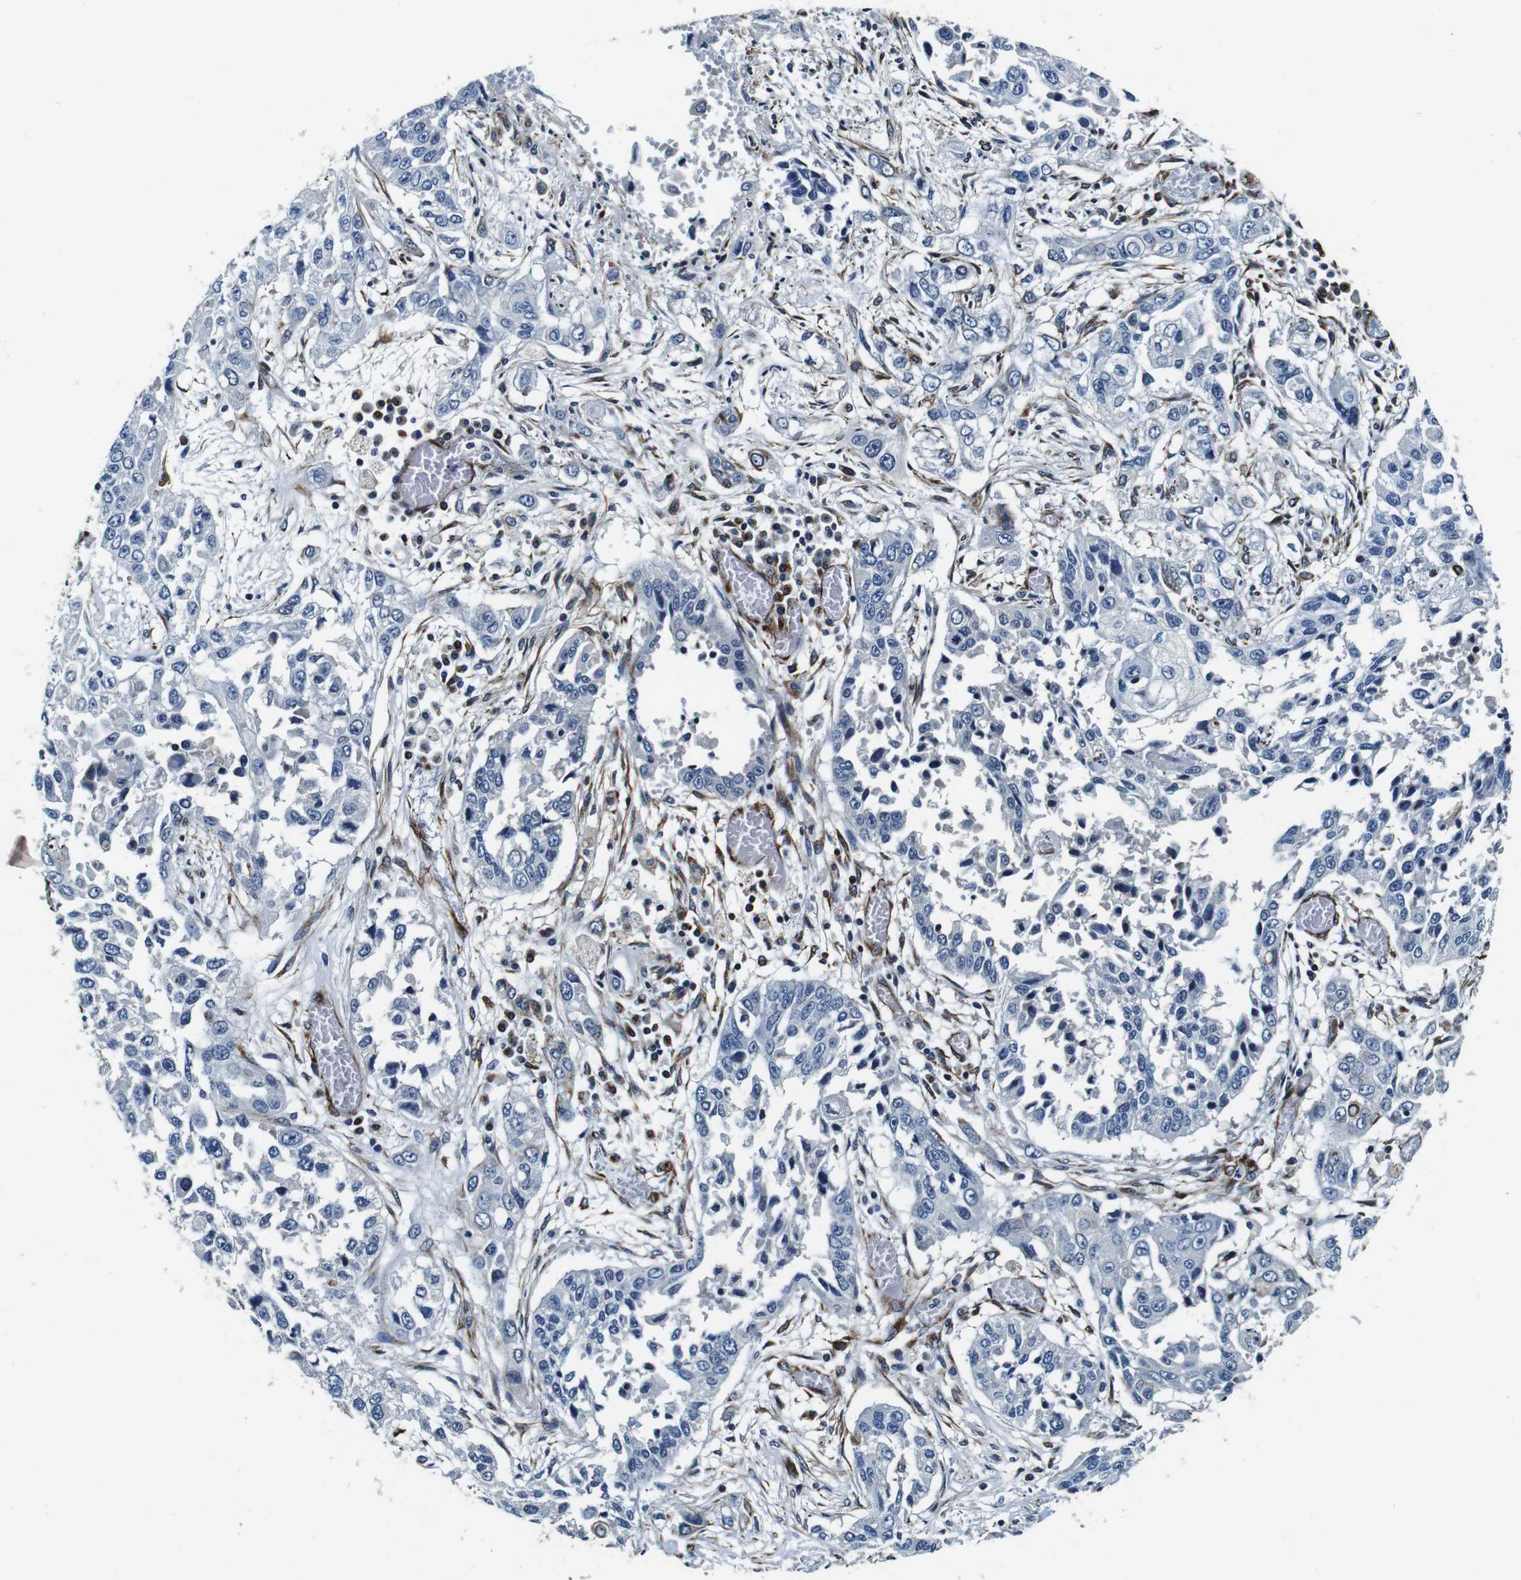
{"staining": {"intensity": "negative", "quantity": "none", "location": "none"}, "tissue": "lung cancer", "cell_type": "Tumor cells", "image_type": "cancer", "snomed": [{"axis": "morphology", "description": "Squamous cell carcinoma, NOS"}, {"axis": "topography", "description": "Lung"}], "caption": "Lung squamous cell carcinoma was stained to show a protein in brown. There is no significant staining in tumor cells. Brightfield microscopy of immunohistochemistry (IHC) stained with DAB (3,3'-diaminobenzidine) (brown) and hematoxylin (blue), captured at high magnification.", "gene": "GJE1", "patient": {"sex": "male", "age": 71}}